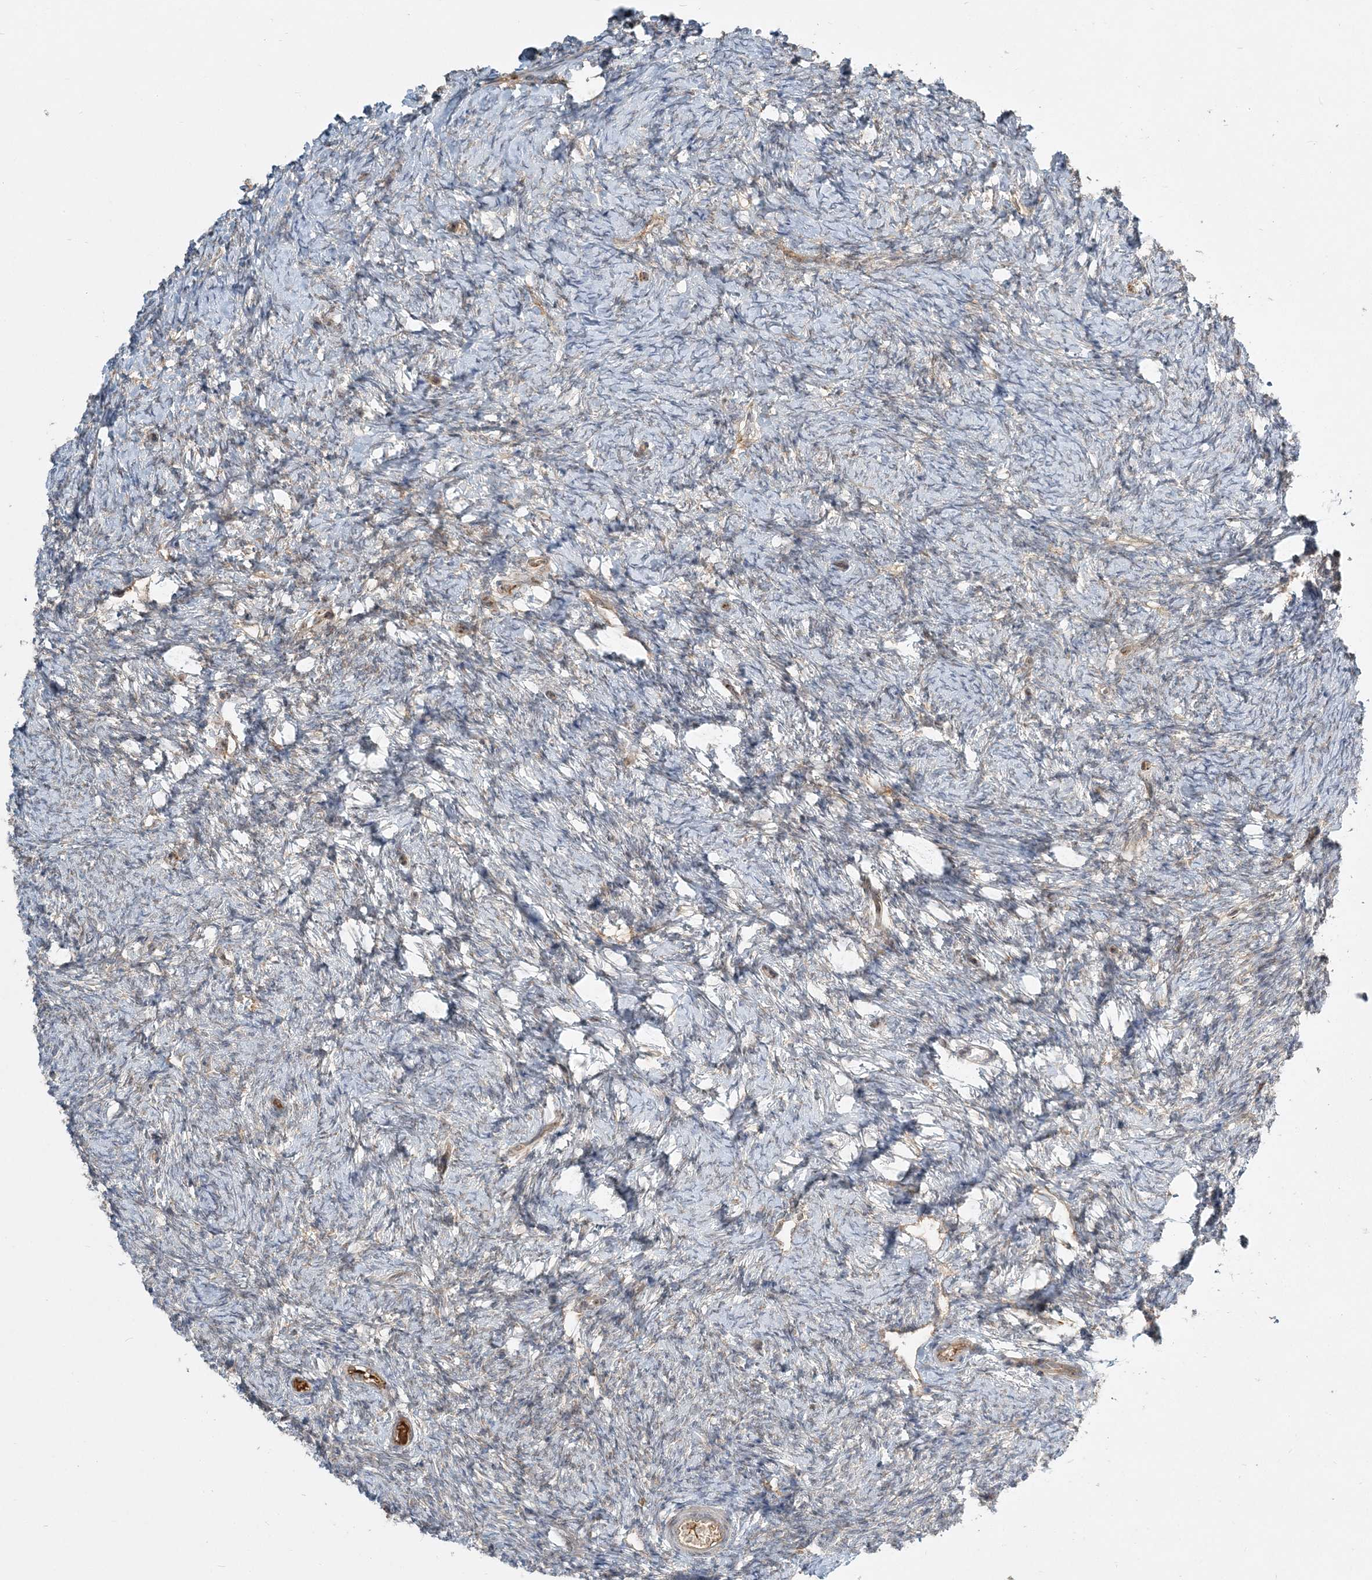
{"staining": {"intensity": "moderate", "quantity": ">75%", "location": "cytoplasmic/membranous,nuclear"}, "tissue": "ovary", "cell_type": "Follicle cells", "image_type": "normal", "snomed": [{"axis": "morphology", "description": "Normal tissue, NOS"}, {"axis": "morphology", "description": "Cyst, NOS"}, {"axis": "topography", "description": "Ovary"}], "caption": "Moderate cytoplasmic/membranous,nuclear positivity is appreciated in approximately >75% of follicle cells in benign ovary.", "gene": "AP1AR", "patient": {"sex": "female", "age": 33}}